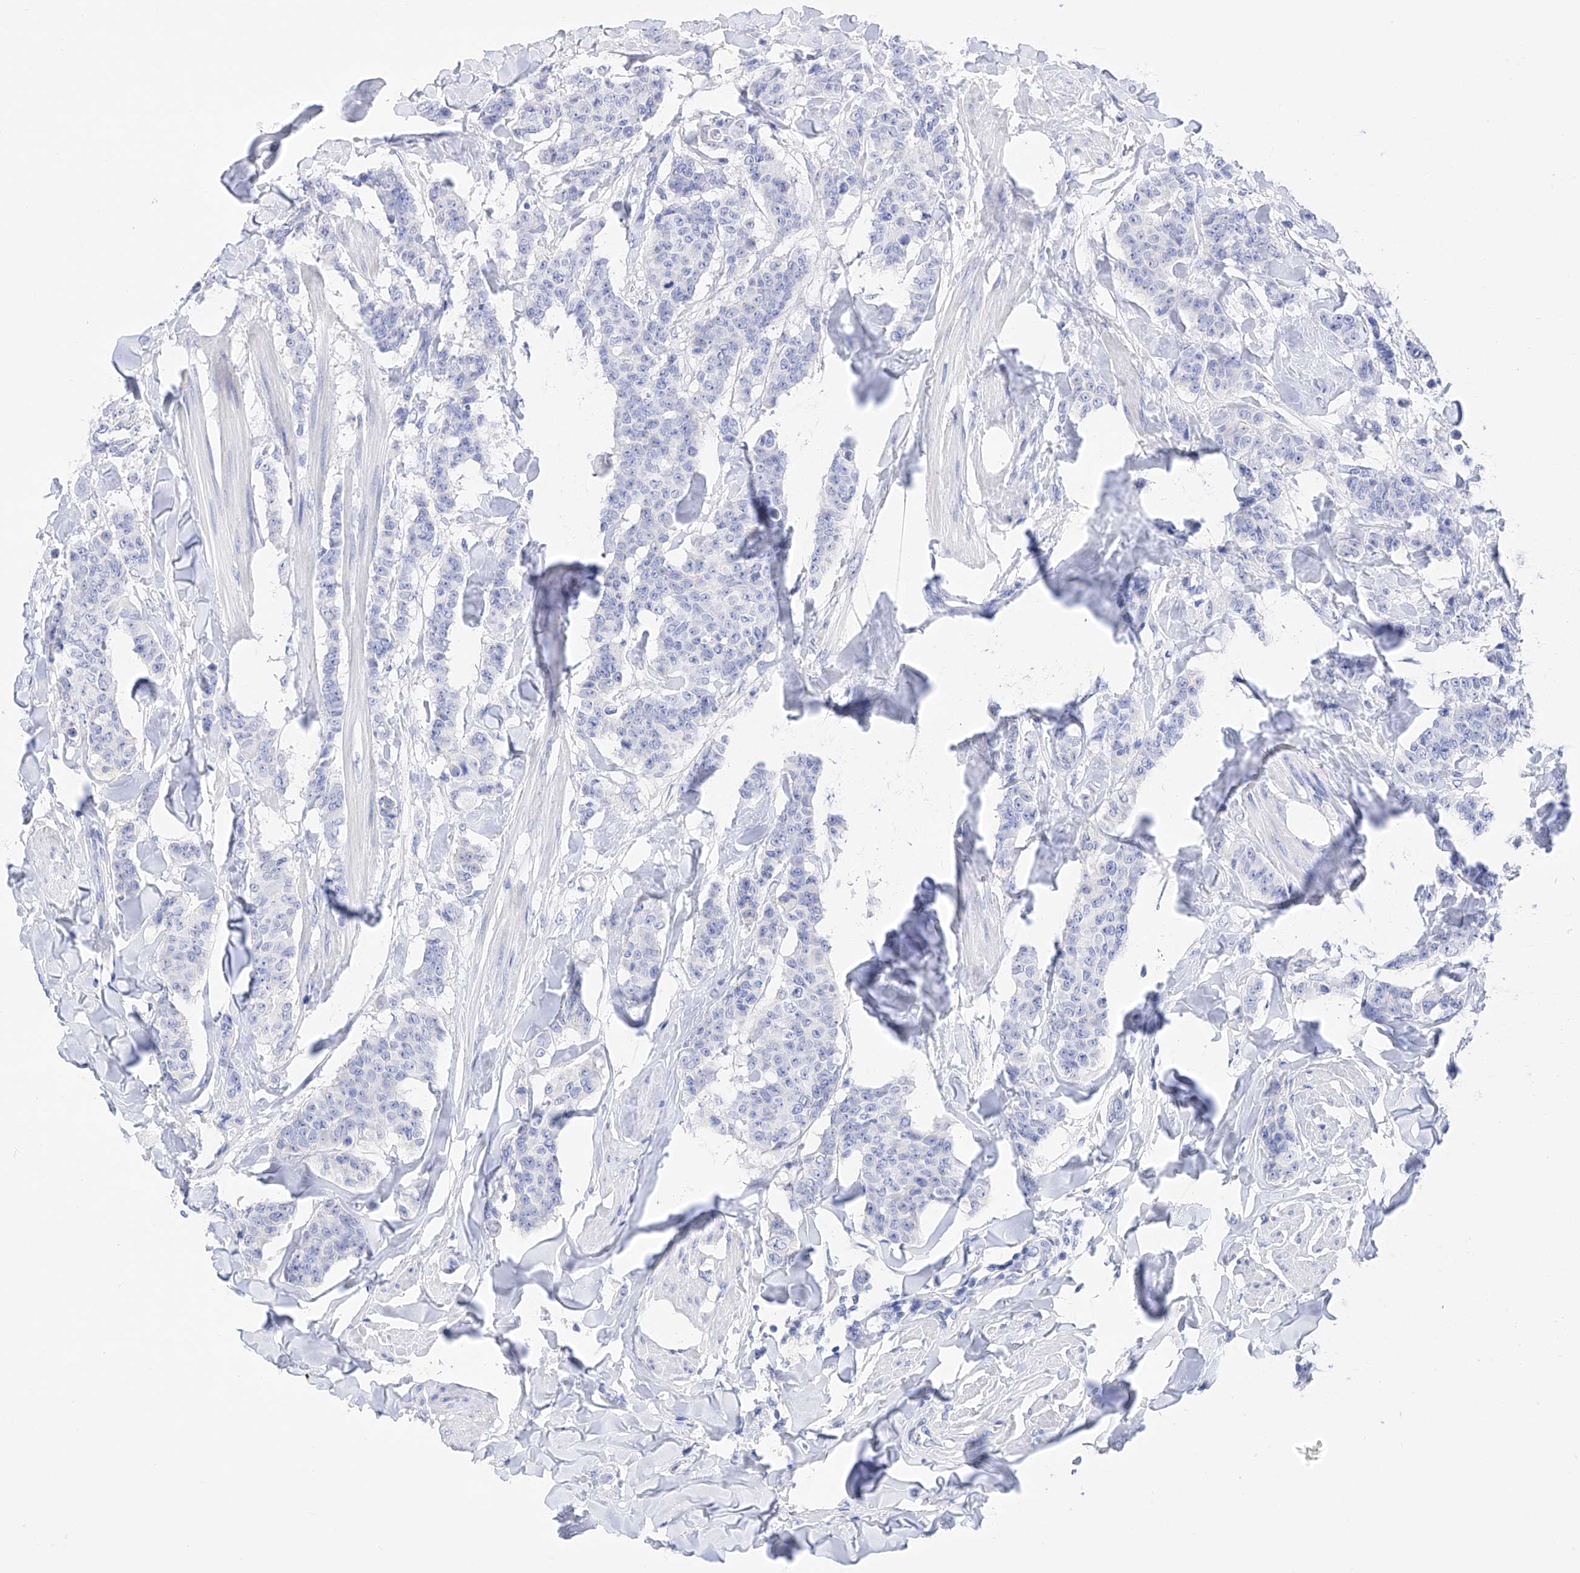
{"staining": {"intensity": "negative", "quantity": "none", "location": "none"}, "tissue": "breast cancer", "cell_type": "Tumor cells", "image_type": "cancer", "snomed": [{"axis": "morphology", "description": "Duct carcinoma"}, {"axis": "topography", "description": "Breast"}], "caption": "This is a image of immunohistochemistry (IHC) staining of breast cancer (intraductal carcinoma), which shows no positivity in tumor cells. Brightfield microscopy of immunohistochemistry (IHC) stained with DAB (brown) and hematoxylin (blue), captured at high magnification.", "gene": "TRPC7", "patient": {"sex": "female", "age": 40}}